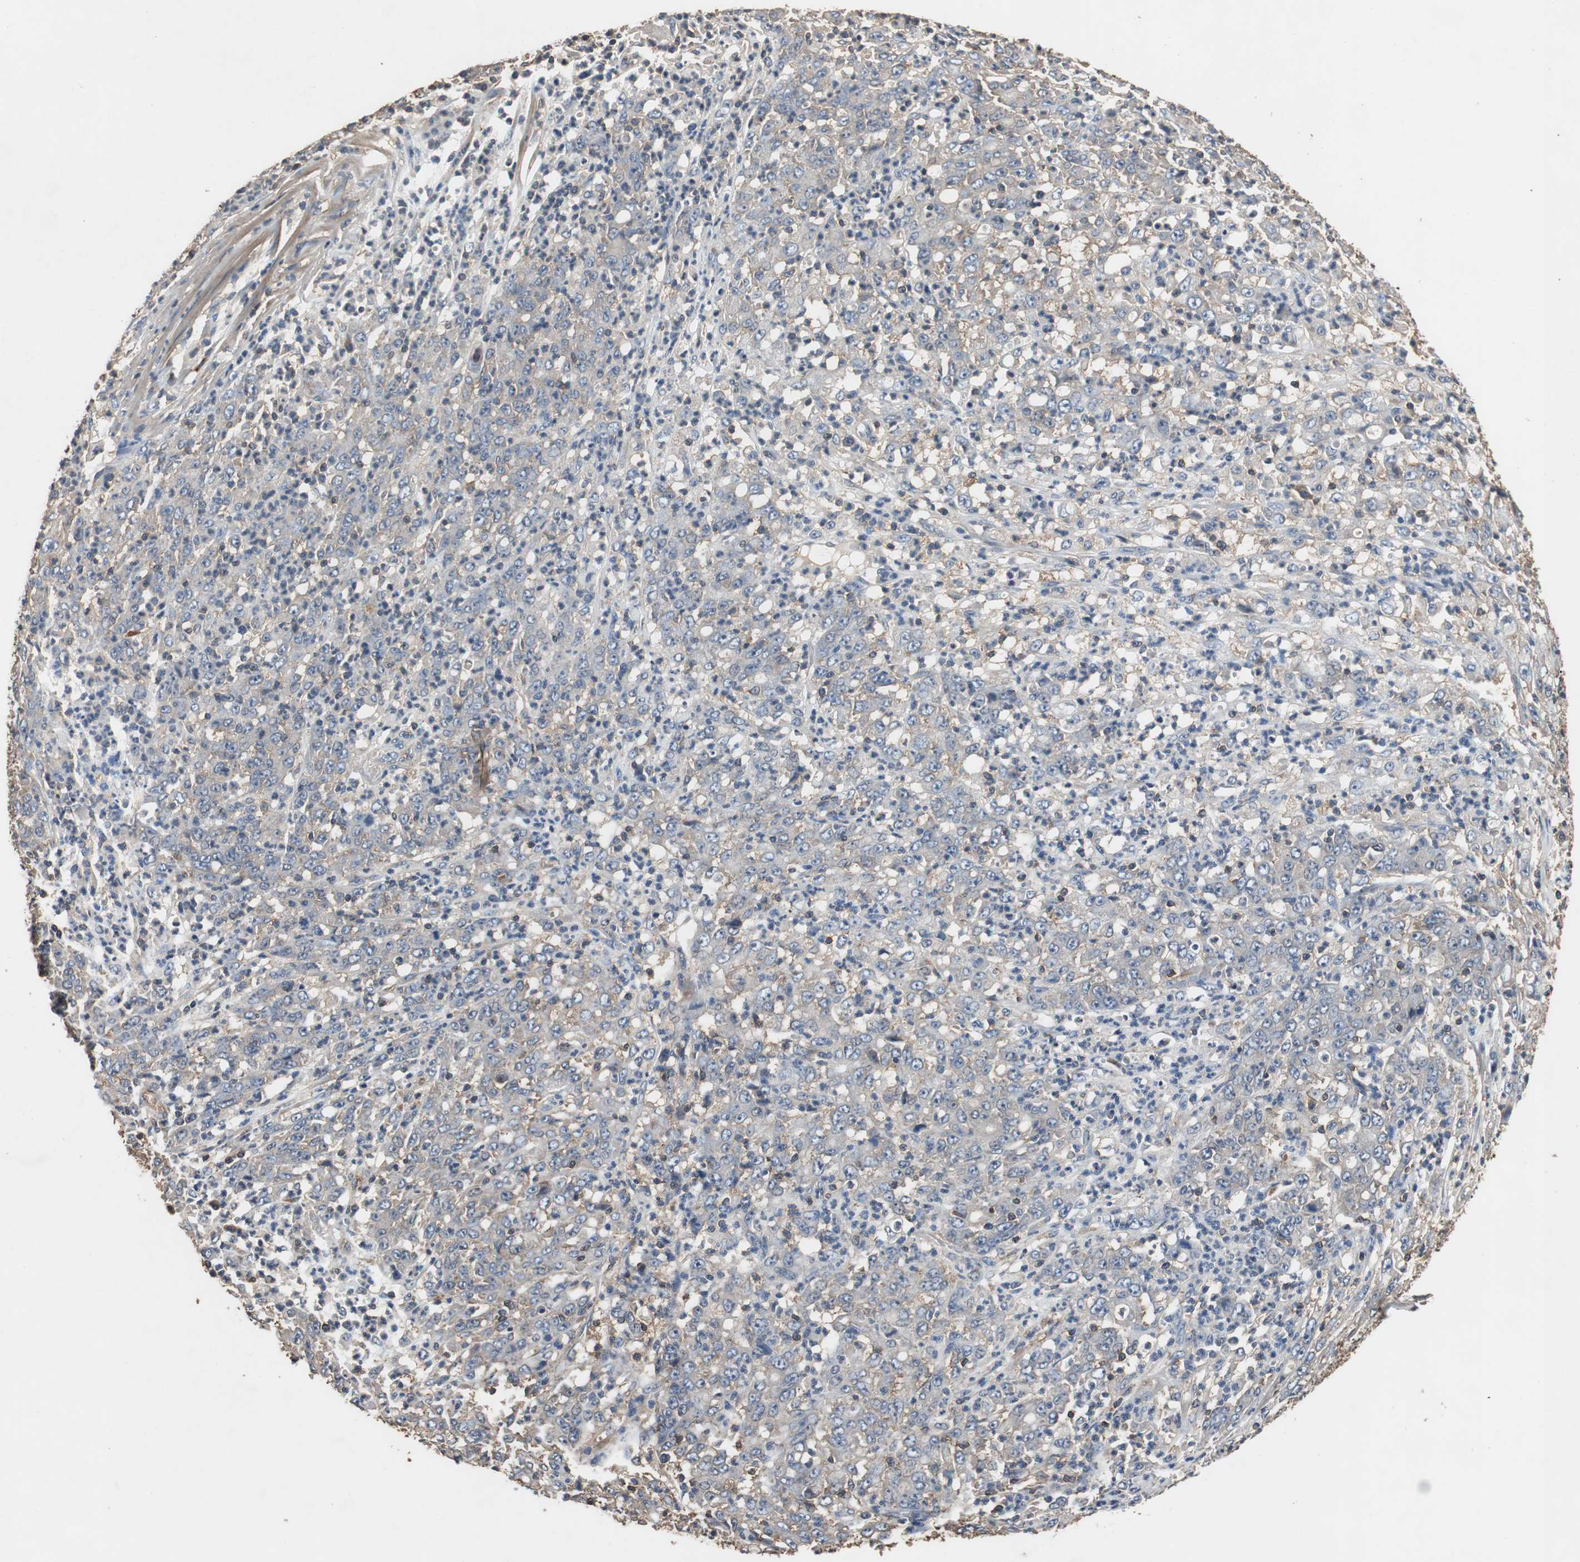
{"staining": {"intensity": "negative", "quantity": "none", "location": "none"}, "tissue": "stomach cancer", "cell_type": "Tumor cells", "image_type": "cancer", "snomed": [{"axis": "morphology", "description": "Adenocarcinoma, NOS"}, {"axis": "topography", "description": "Stomach, lower"}], "caption": "Histopathology image shows no significant protein staining in tumor cells of stomach cancer.", "gene": "TNFRSF14", "patient": {"sex": "female", "age": 71}}